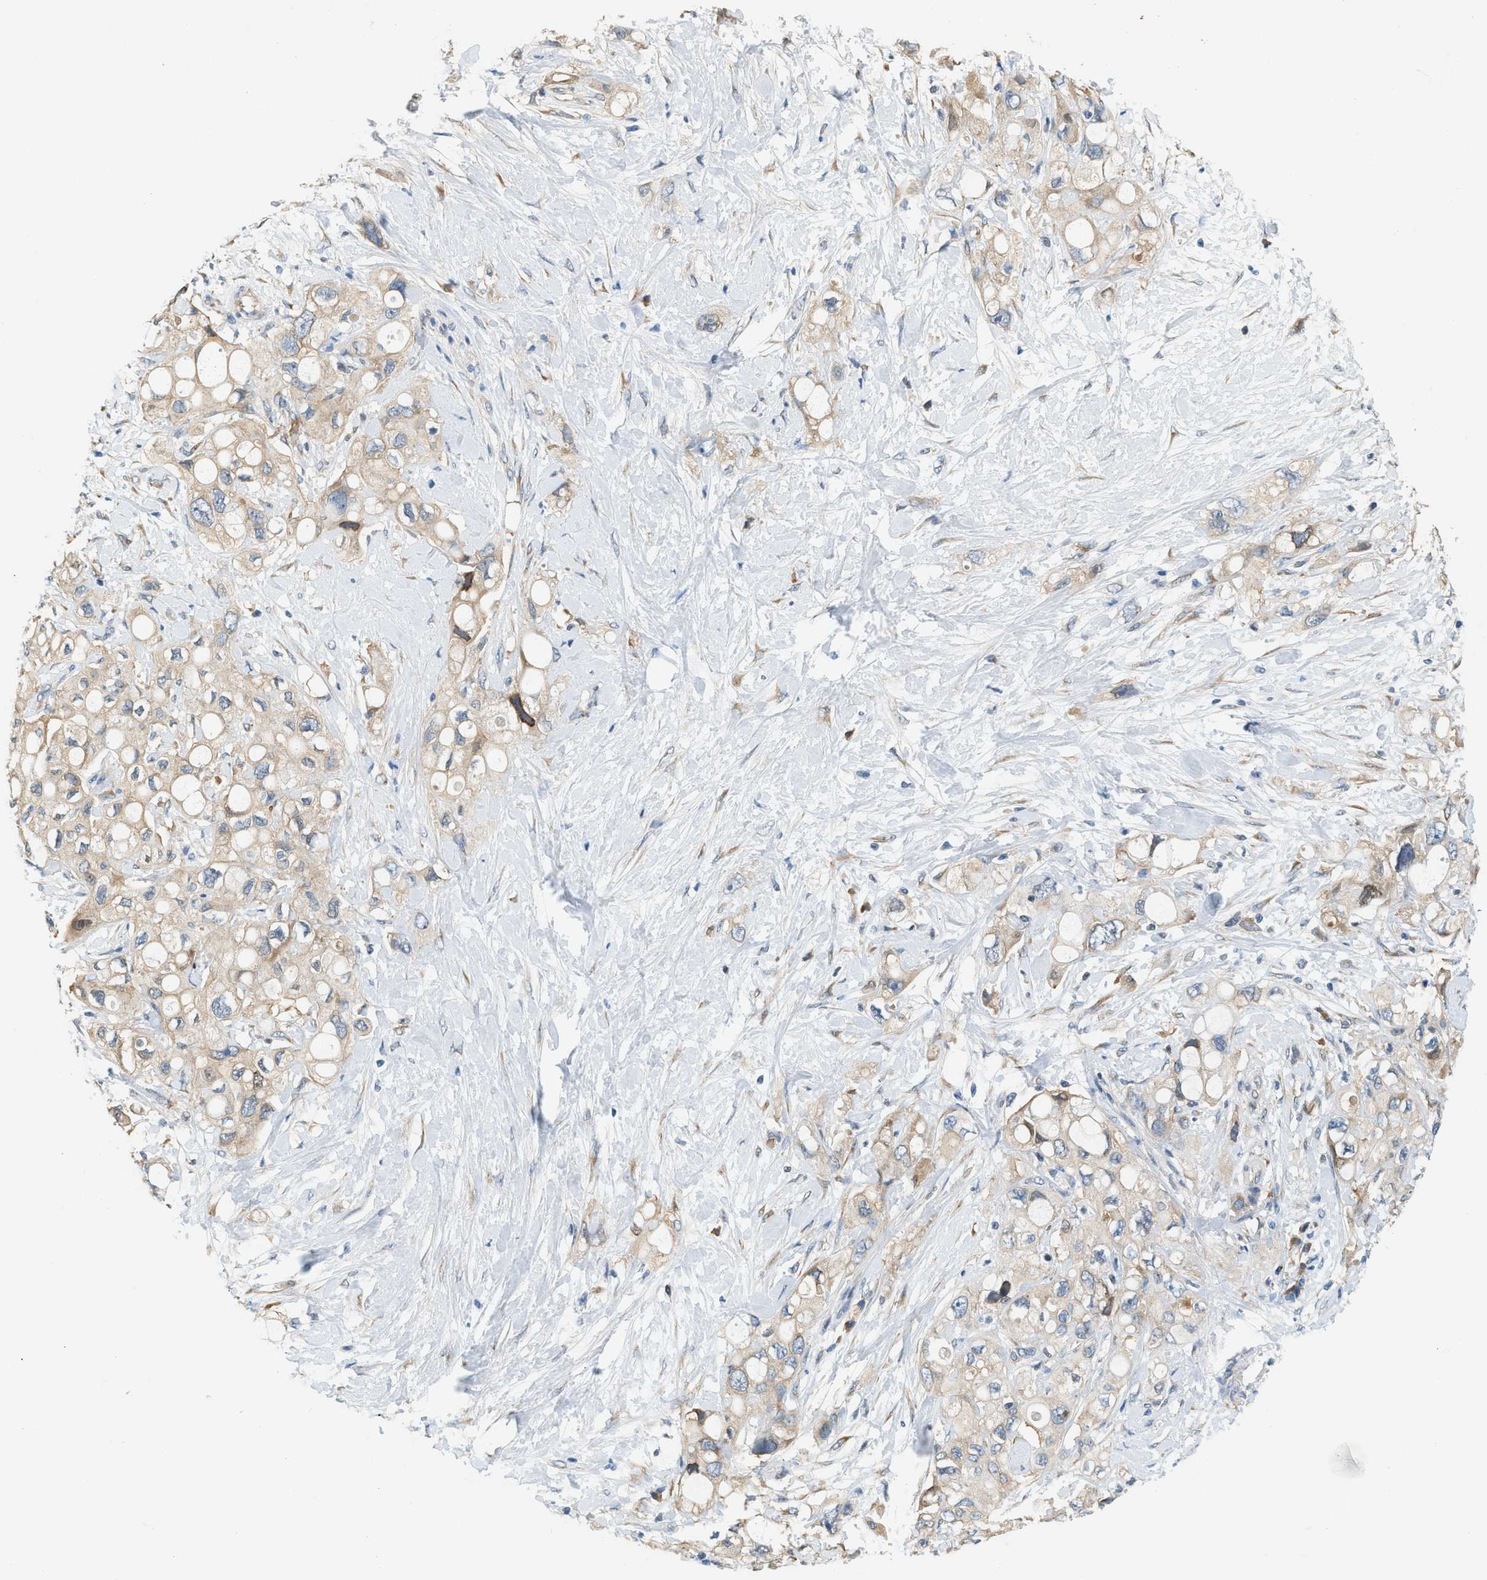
{"staining": {"intensity": "weak", "quantity": "25%-75%", "location": "cytoplasmic/membranous"}, "tissue": "pancreatic cancer", "cell_type": "Tumor cells", "image_type": "cancer", "snomed": [{"axis": "morphology", "description": "Adenocarcinoma, NOS"}, {"axis": "topography", "description": "Pancreas"}], "caption": "IHC (DAB) staining of pancreatic adenocarcinoma shows weak cytoplasmic/membranous protein staining in about 25%-75% of tumor cells.", "gene": "CYTH2", "patient": {"sex": "female", "age": 56}}